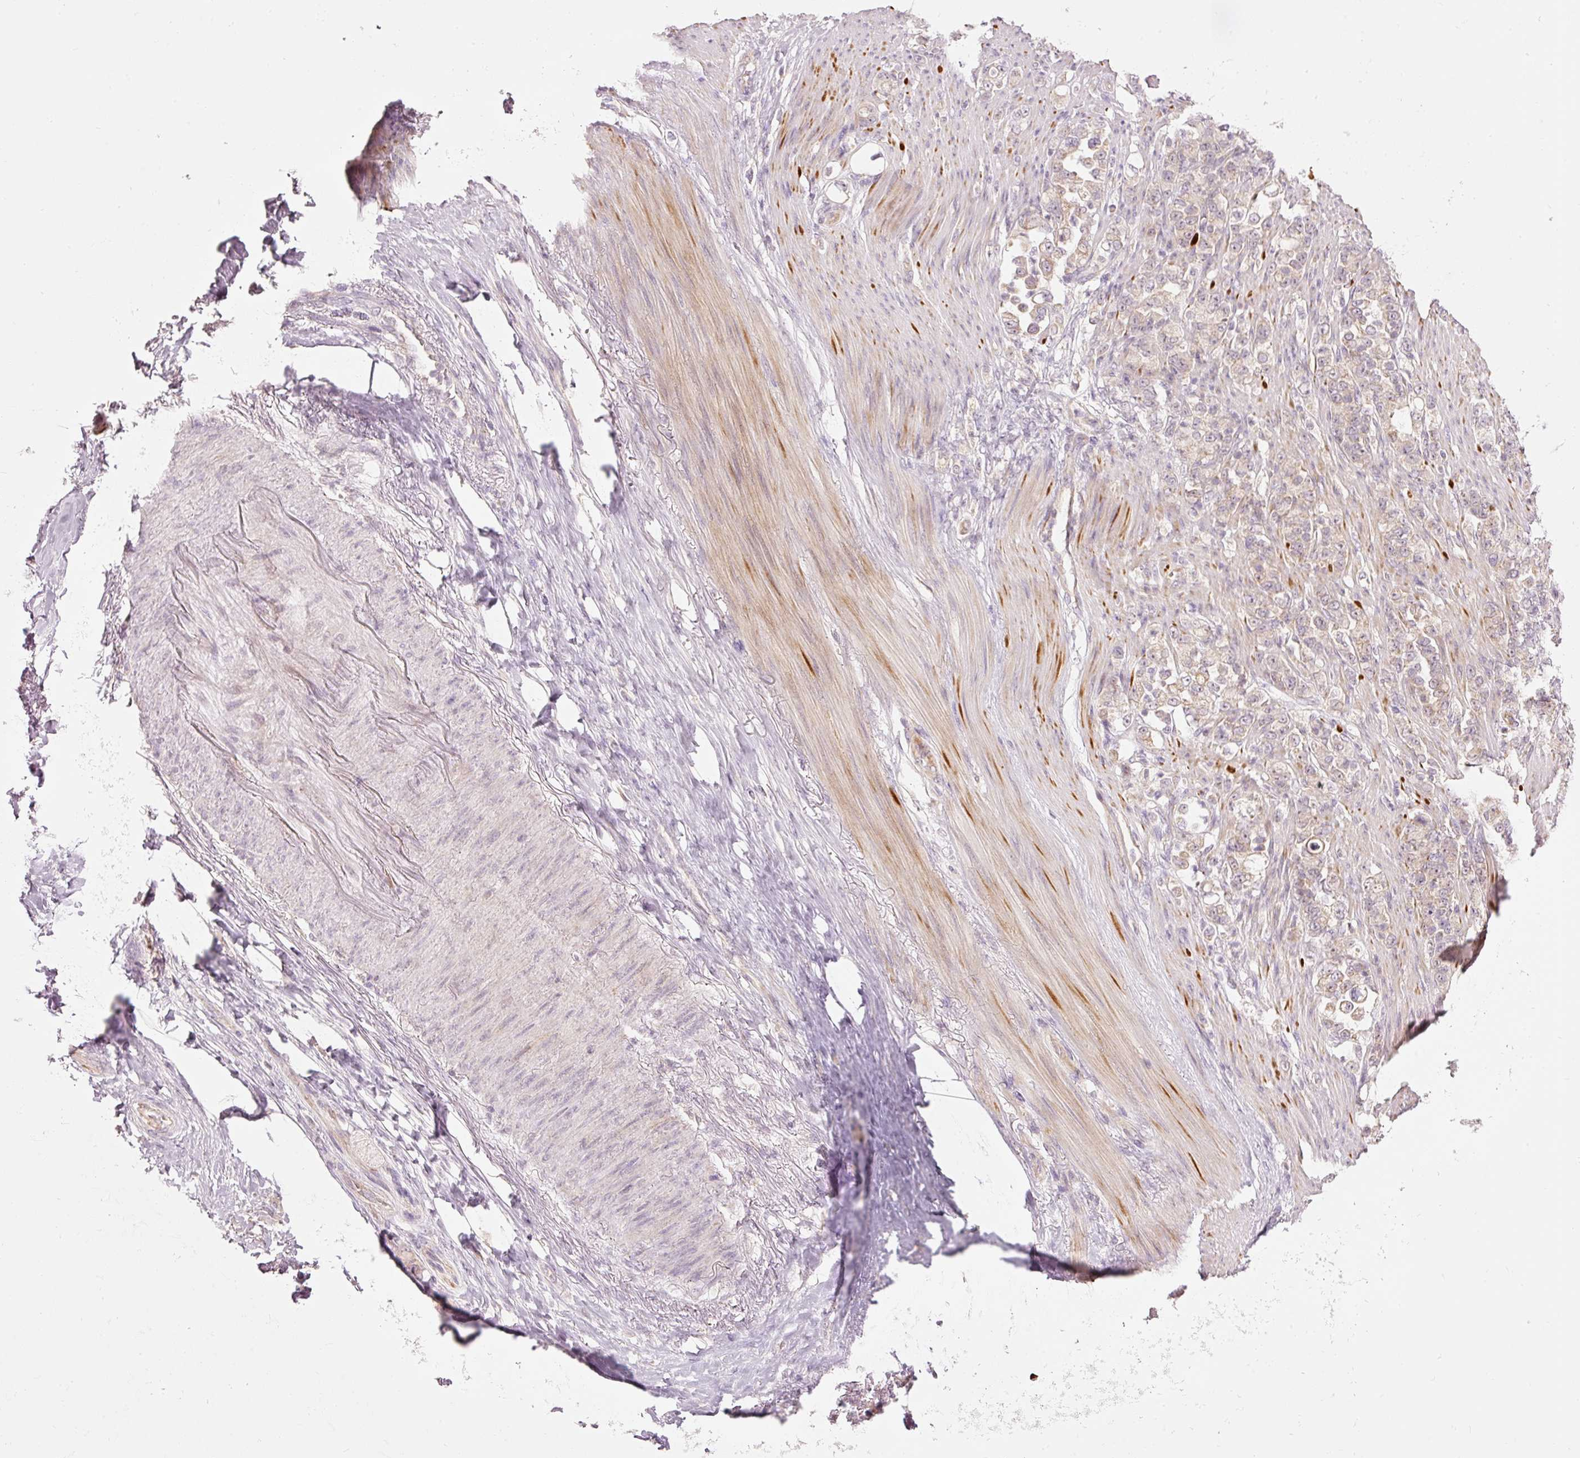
{"staining": {"intensity": "negative", "quantity": "none", "location": "none"}, "tissue": "stomach cancer", "cell_type": "Tumor cells", "image_type": "cancer", "snomed": [{"axis": "morphology", "description": "Normal tissue, NOS"}, {"axis": "morphology", "description": "Adenocarcinoma, NOS"}, {"axis": "topography", "description": "Stomach"}], "caption": "Stomach cancer was stained to show a protein in brown. There is no significant positivity in tumor cells. (Brightfield microscopy of DAB (3,3'-diaminobenzidine) immunohistochemistry (IHC) at high magnification).", "gene": "CDC20B", "patient": {"sex": "female", "age": 79}}